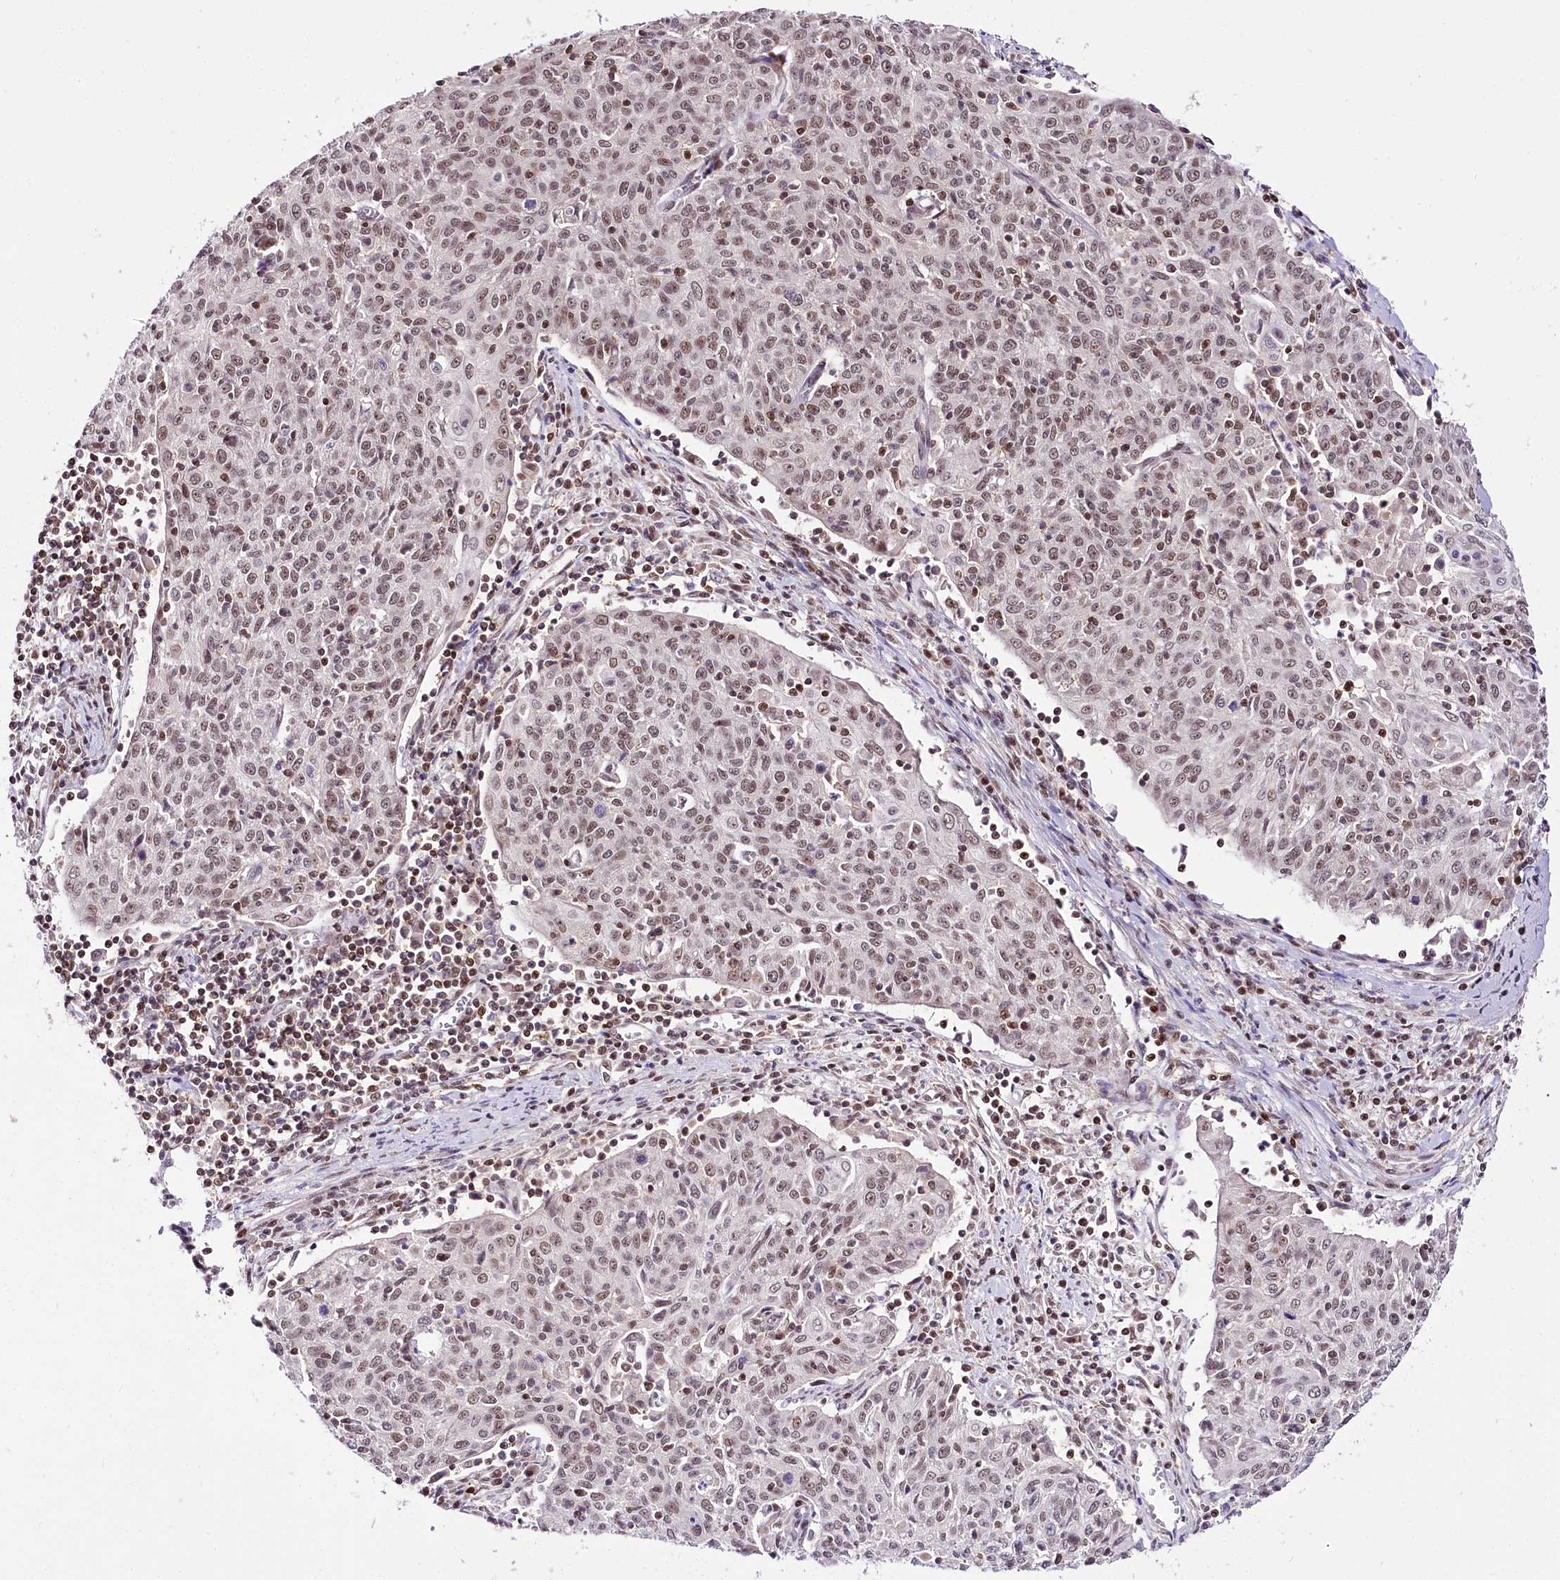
{"staining": {"intensity": "weak", "quantity": ">75%", "location": "nuclear"}, "tissue": "cervical cancer", "cell_type": "Tumor cells", "image_type": "cancer", "snomed": [{"axis": "morphology", "description": "Squamous cell carcinoma, NOS"}, {"axis": "topography", "description": "Cervix"}], "caption": "Cervical cancer (squamous cell carcinoma) tissue demonstrates weak nuclear expression in about >75% of tumor cells (Stains: DAB in brown, nuclei in blue, Microscopy: brightfield microscopy at high magnification).", "gene": "POLA2", "patient": {"sex": "female", "age": 48}}